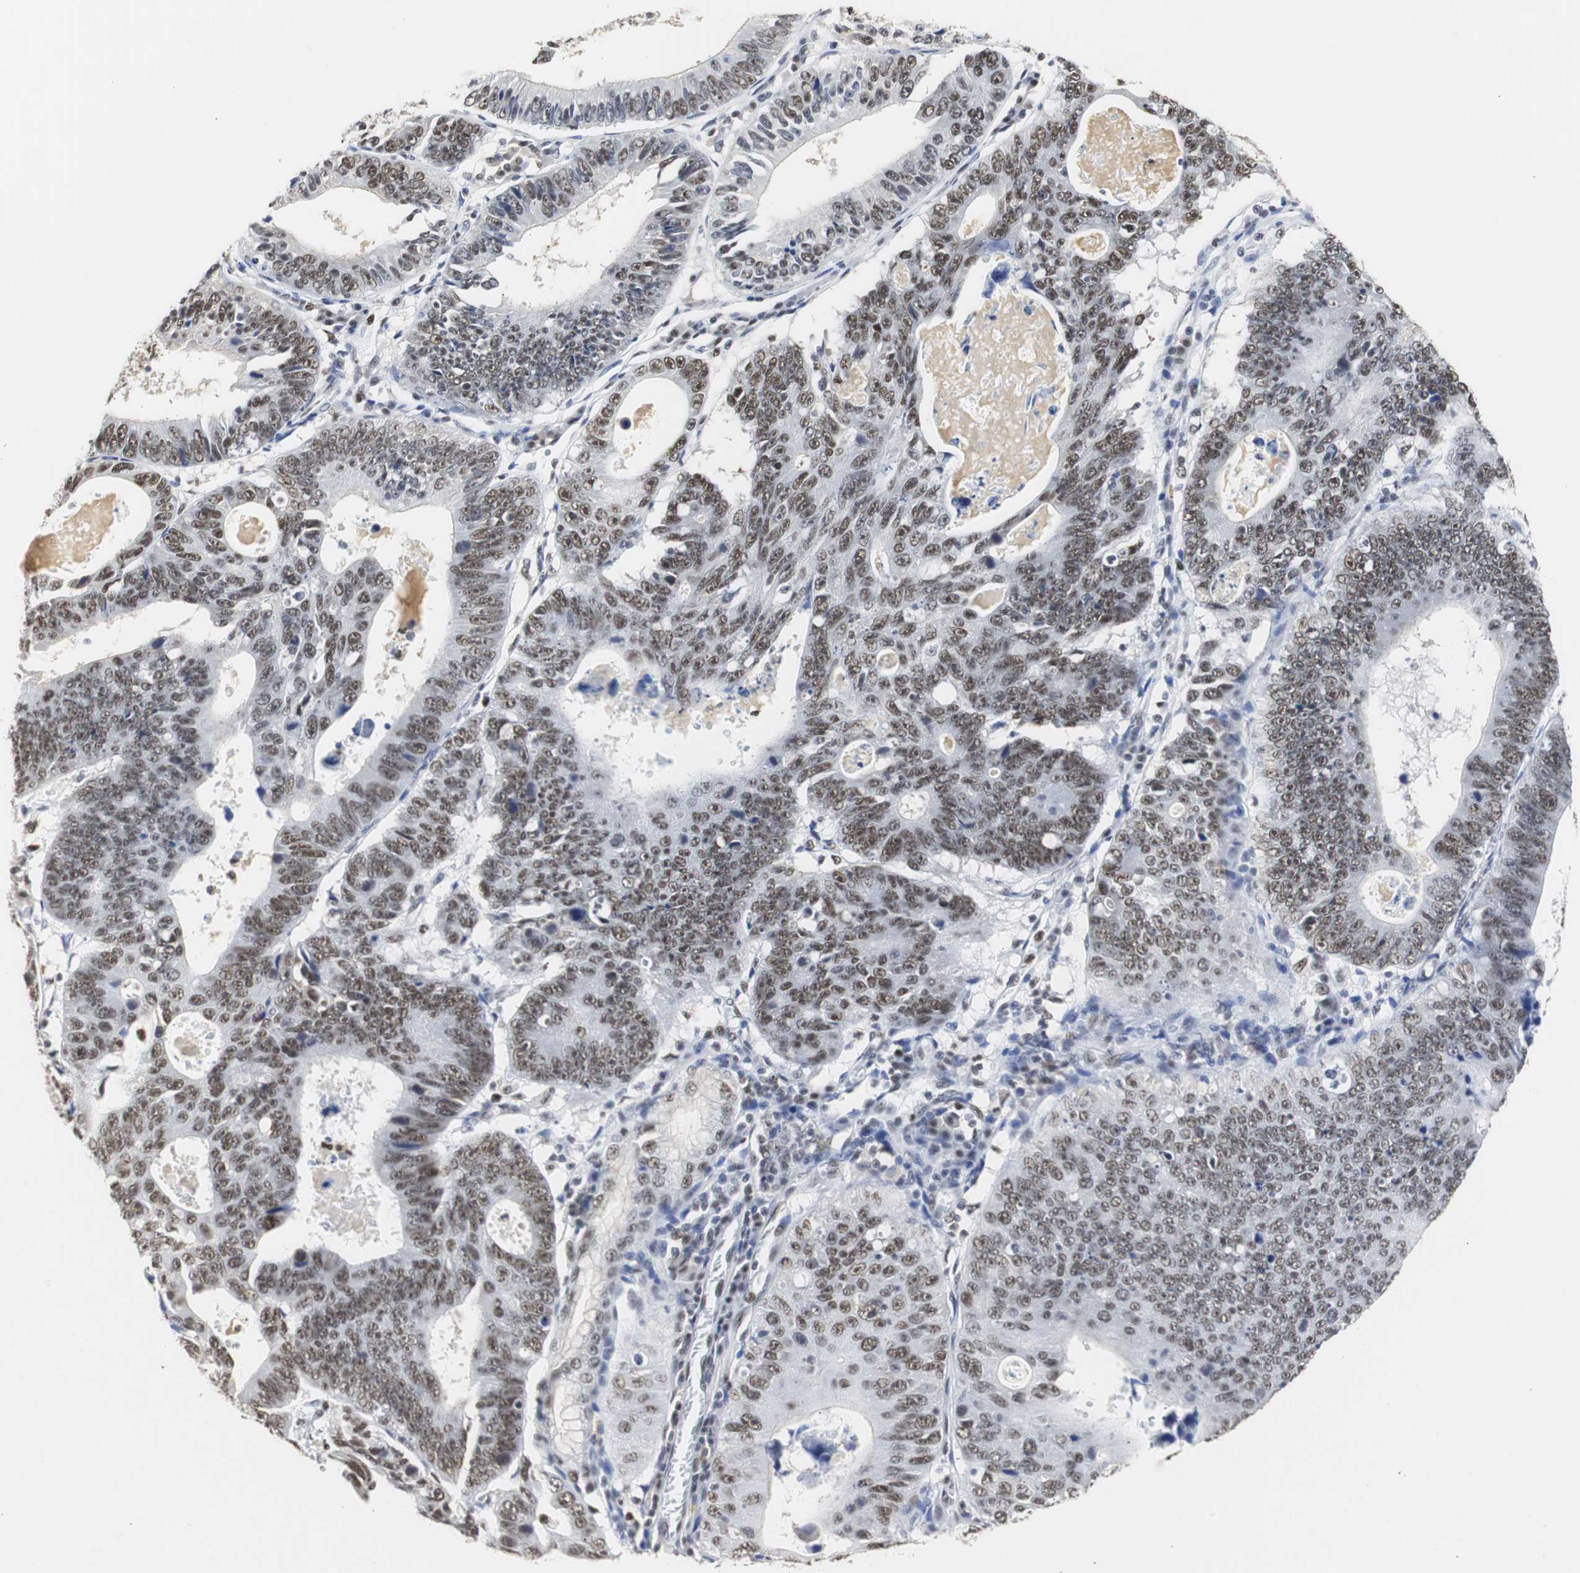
{"staining": {"intensity": "moderate", "quantity": ">75%", "location": "nuclear"}, "tissue": "stomach cancer", "cell_type": "Tumor cells", "image_type": "cancer", "snomed": [{"axis": "morphology", "description": "Adenocarcinoma, NOS"}, {"axis": "topography", "description": "Stomach"}], "caption": "A histopathology image of adenocarcinoma (stomach) stained for a protein exhibits moderate nuclear brown staining in tumor cells.", "gene": "ZFC3H1", "patient": {"sex": "male", "age": 59}}